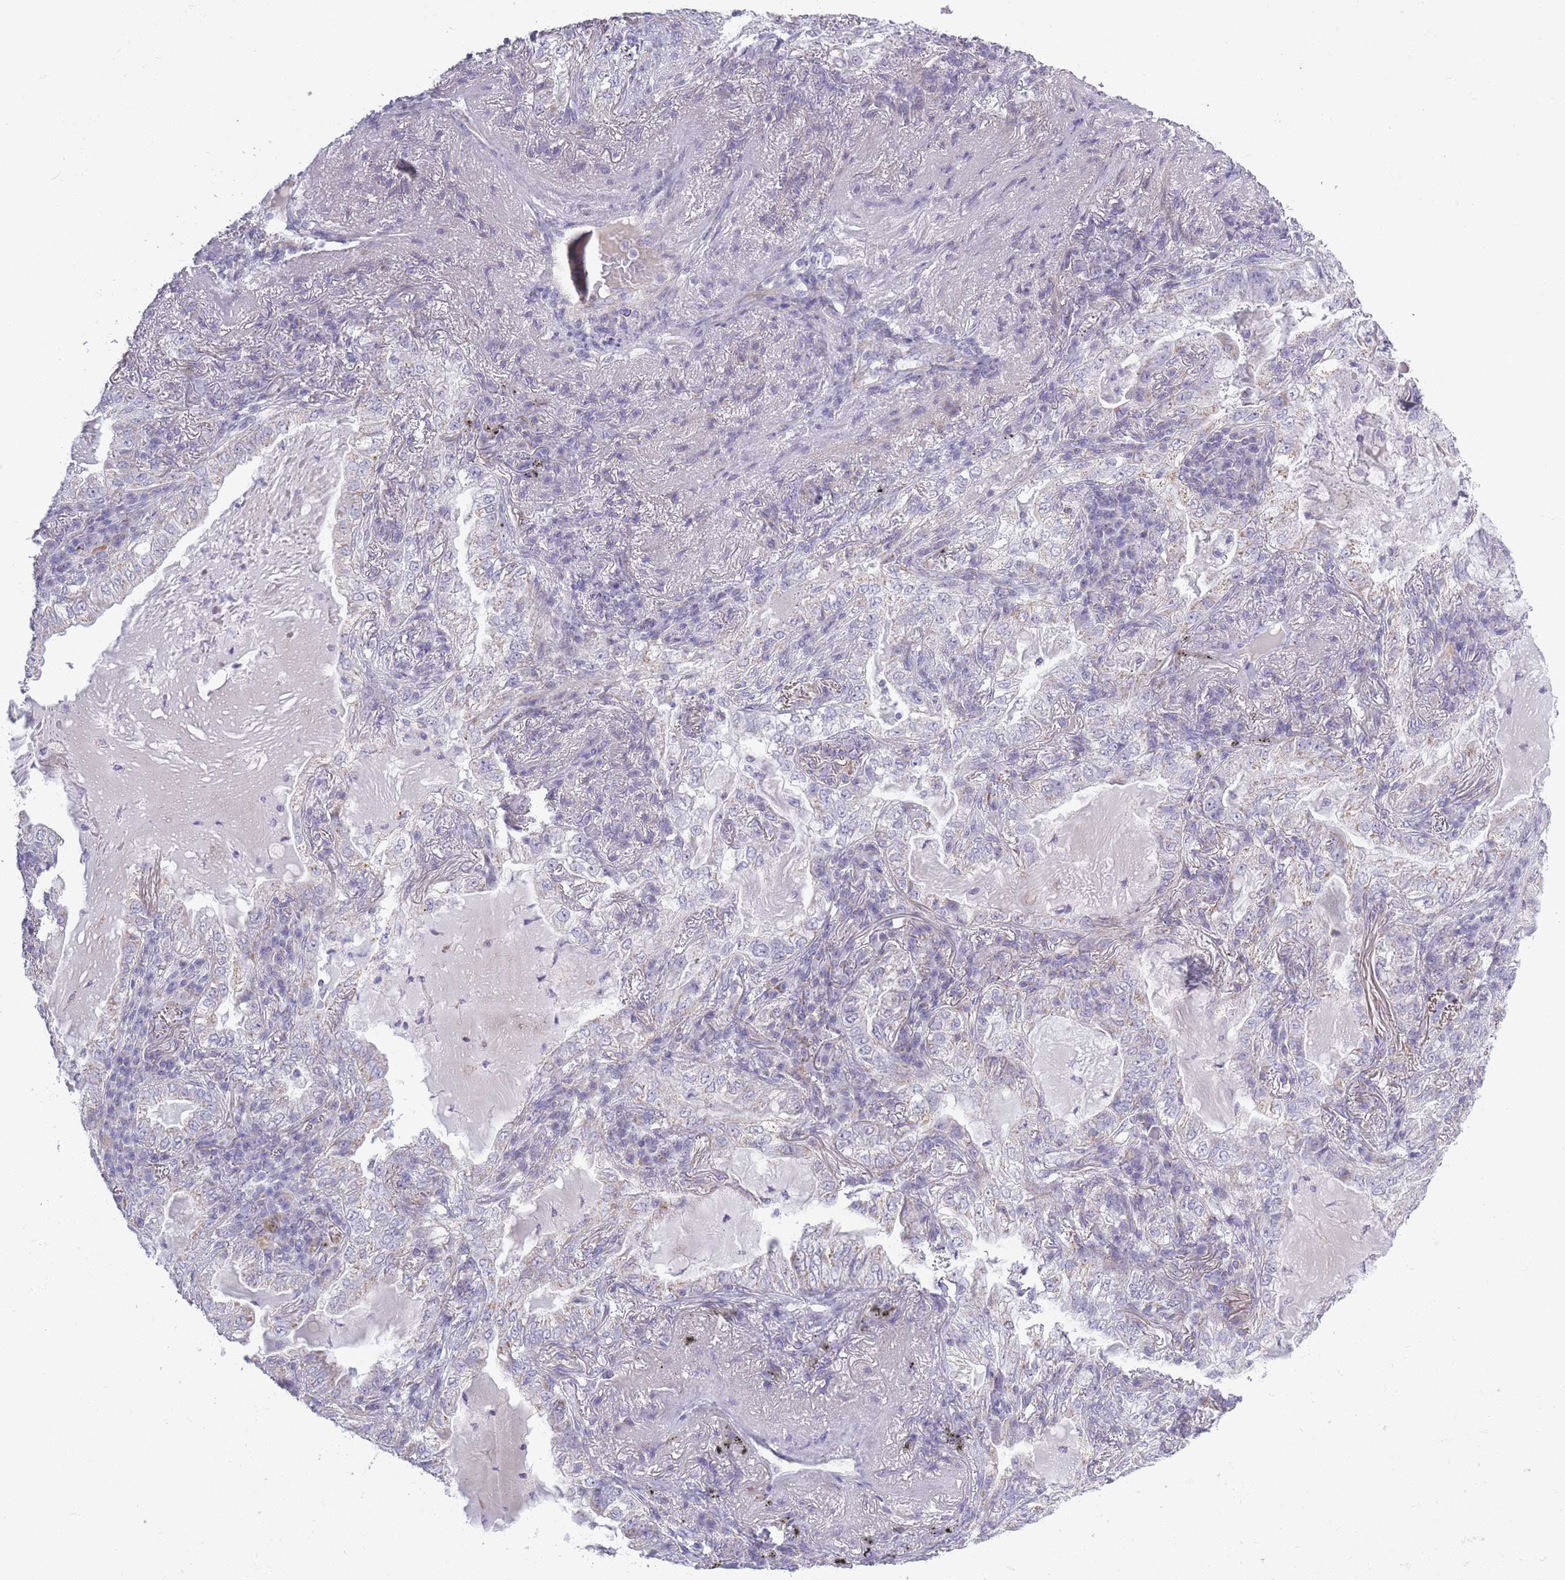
{"staining": {"intensity": "negative", "quantity": "none", "location": "none"}, "tissue": "lung cancer", "cell_type": "Tumor cells", "image_type": "cancer", "snomed": [{"axis": "morphology", "description": "Adenocarcinoma, NOS"}, {"axis": "topography", "description": "Lung"}], "caption": "Image shows no significant protein staining in tumor cells of lung cancer.", "gene": "ZBTB24", "patient": {"sex": "female", "age": 73}}